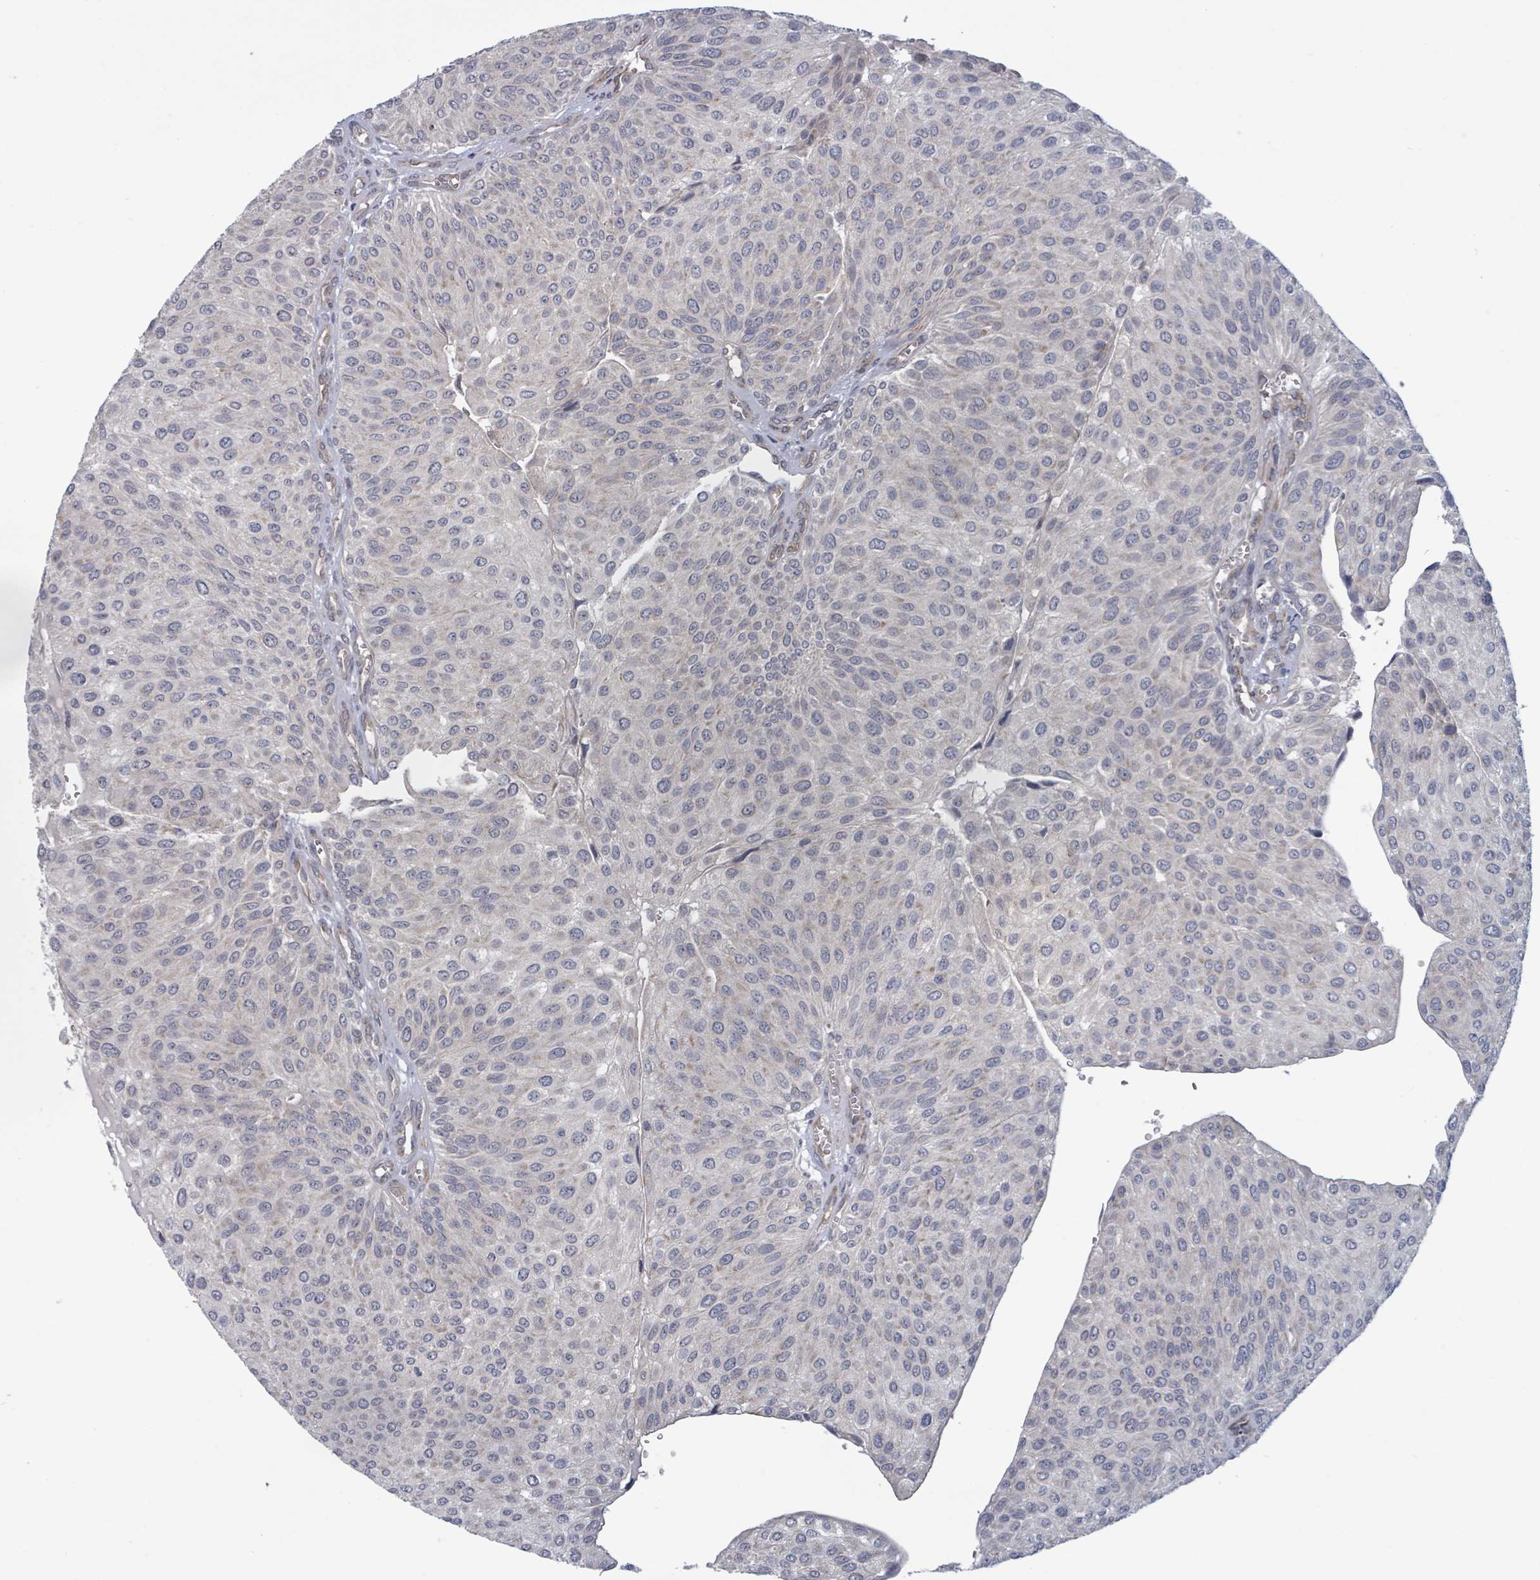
{"staining": {"intensity": "negative", "quantity": "none", "location": "none"}, "tissue": "urothelial cancer", "cell_type": "Tumor cells", "image_type": "cancer", "snomed": [{"axis": "morphology", "description": "Urothelial carcinoma, NOS"}, {"axis": "topography", "description": "Urinary bladder"}], "caption": "Human transitional cell carcinoma stained for a protein using immunohistochemistry displays no positivity in tumor cells.", "gene": "FKBP1A", "patient": {"sex": "male", "age": 67}}